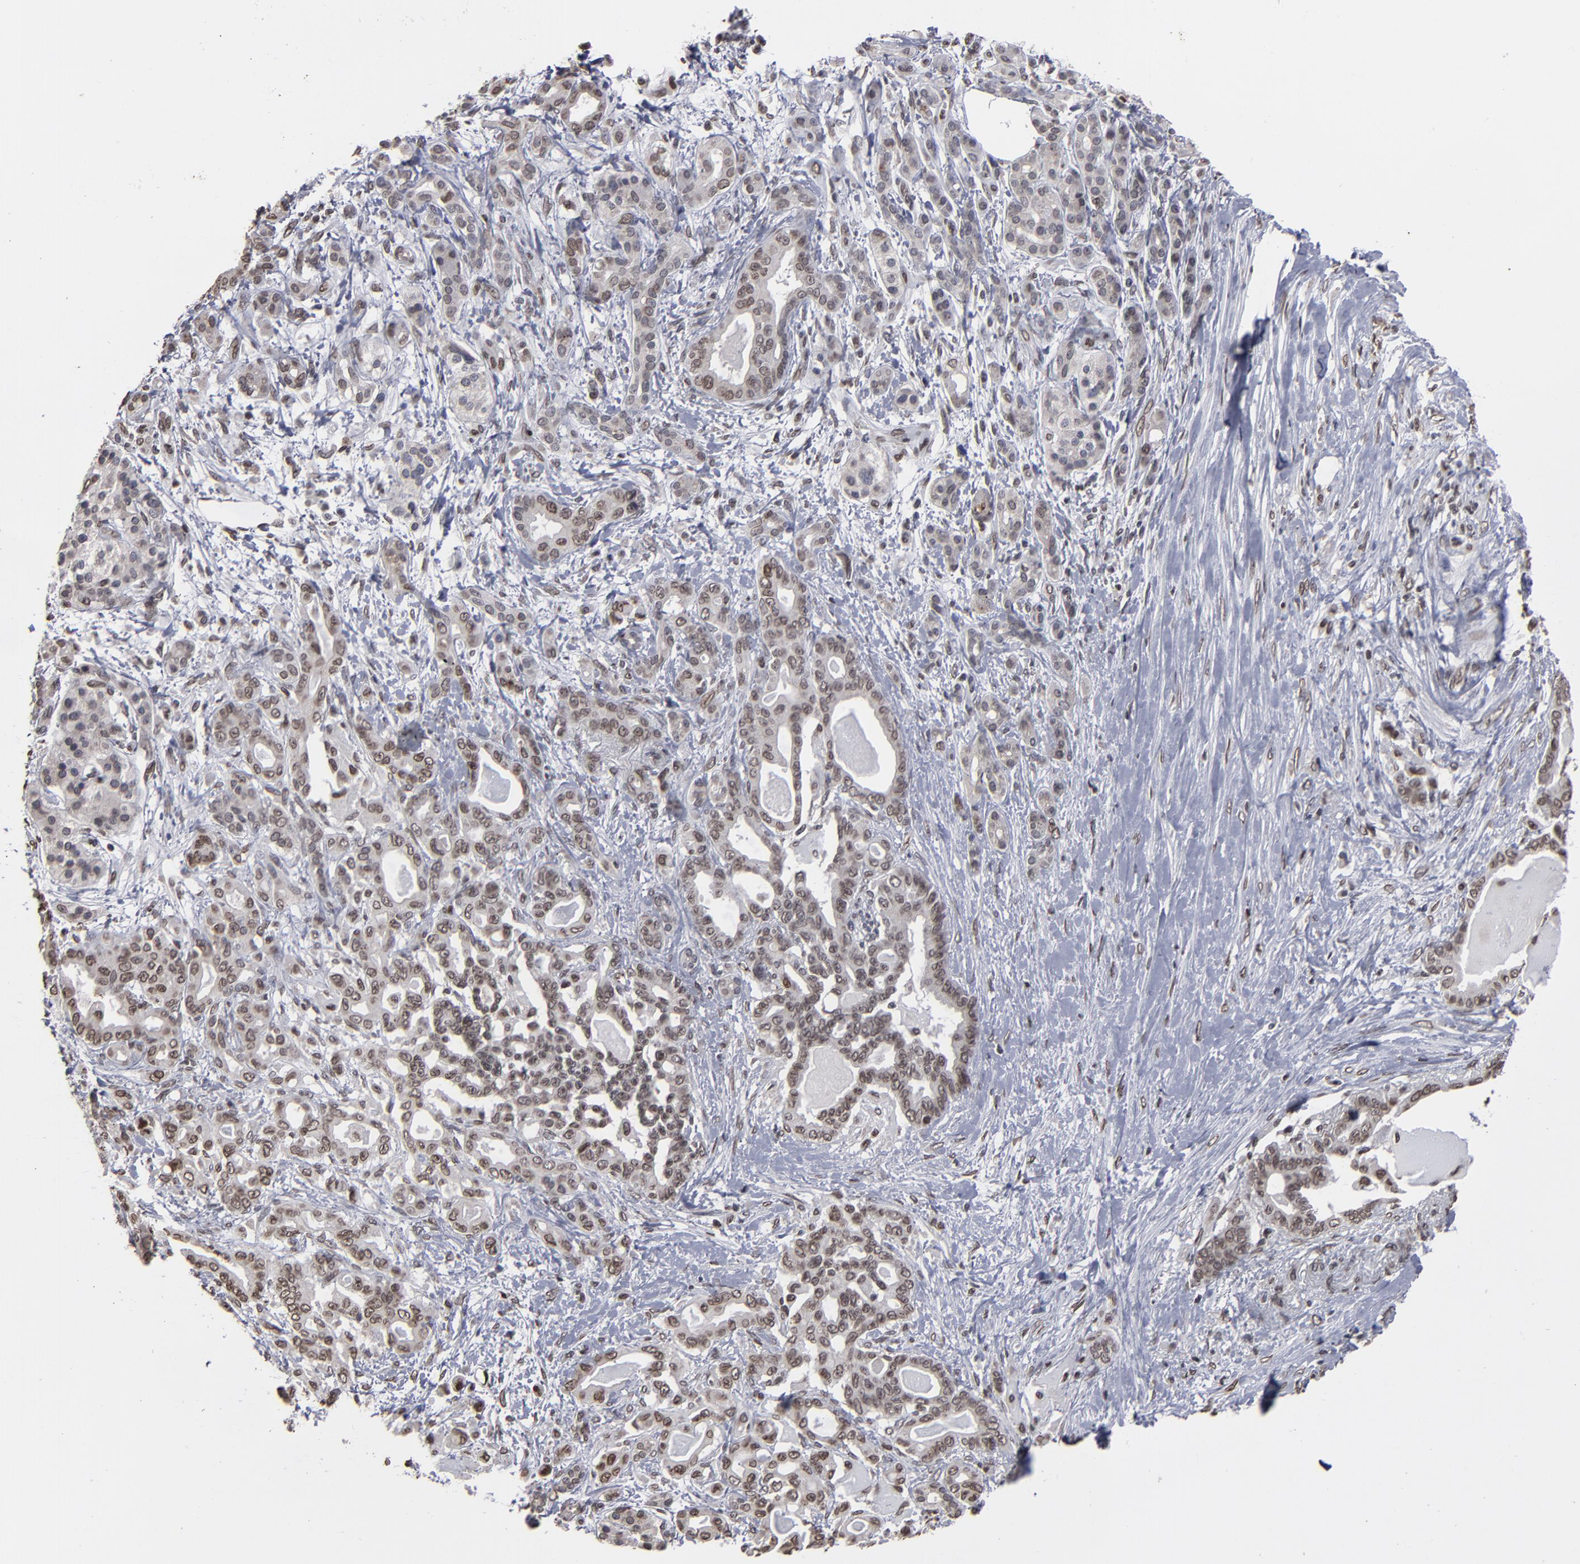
{"staining": {"intensity": "weak", "quantity": "25%-75%", "location": "nuclear"}, "tissue": "pancreatic cancer", "cell_type": "Tumor cells", "image_type": "cancer", "snomed": [{"axis": "morphology", "description": "Adenocarcinoma, NOS"}, {"axis": "topography", "description": "Pancreas"}], "caption": "Immunohistochemistry (IHC) (DAB) staining of pancreatic cancer shows weak nuclear protein expression in about 25%-75% of tumor cells.", "gene": "BAZ1A", "patient": {"sex": "male", "age": 63}}